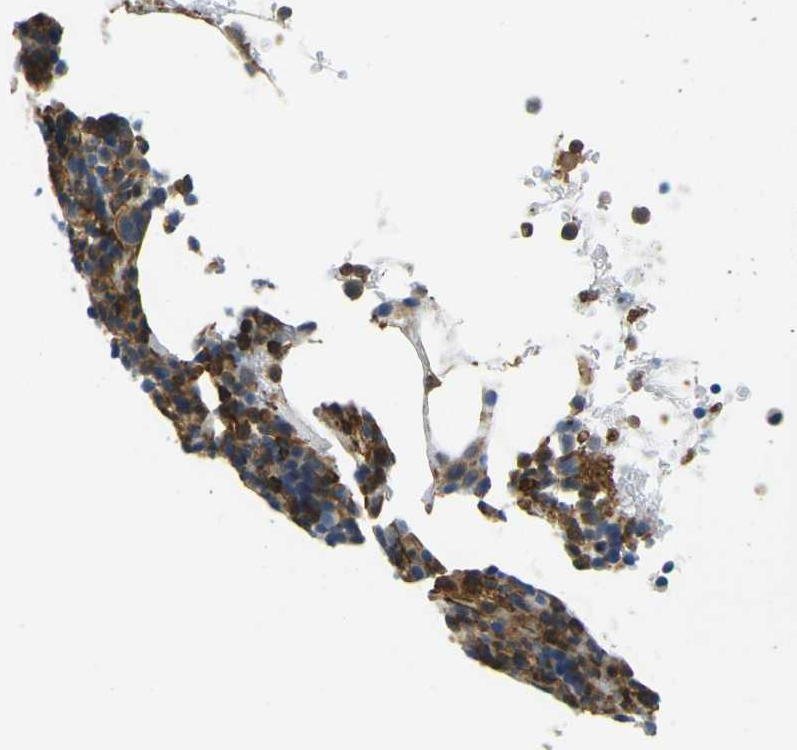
{"staining": {"intensity": "moderate", "quantity": "25%-75%", "location": "cytoplasmic/membranous"}, "tissue": "bone marrow", "cell_type": "Hematopoietic cells", "image_type": "normal", "snomed": [{"axis": "morphology", "description": "Normal tissue, NOS"}, {"axis": "morphology", "description": "Inflammation, NOS"}, {"axis": "topography", "description": "Bone marrow"}], "caption": "DAB immunohistochemical staining of unremarkable human bone marrow displays moderate cytoplasmic/membranous protein expression in about 25%-75% of hematopoietic cells. (brown staining indicates protein expression, while blue staining denotes nuclei).", "gene": "LASP1", "patient": {"sex": "male", "age": 73}}